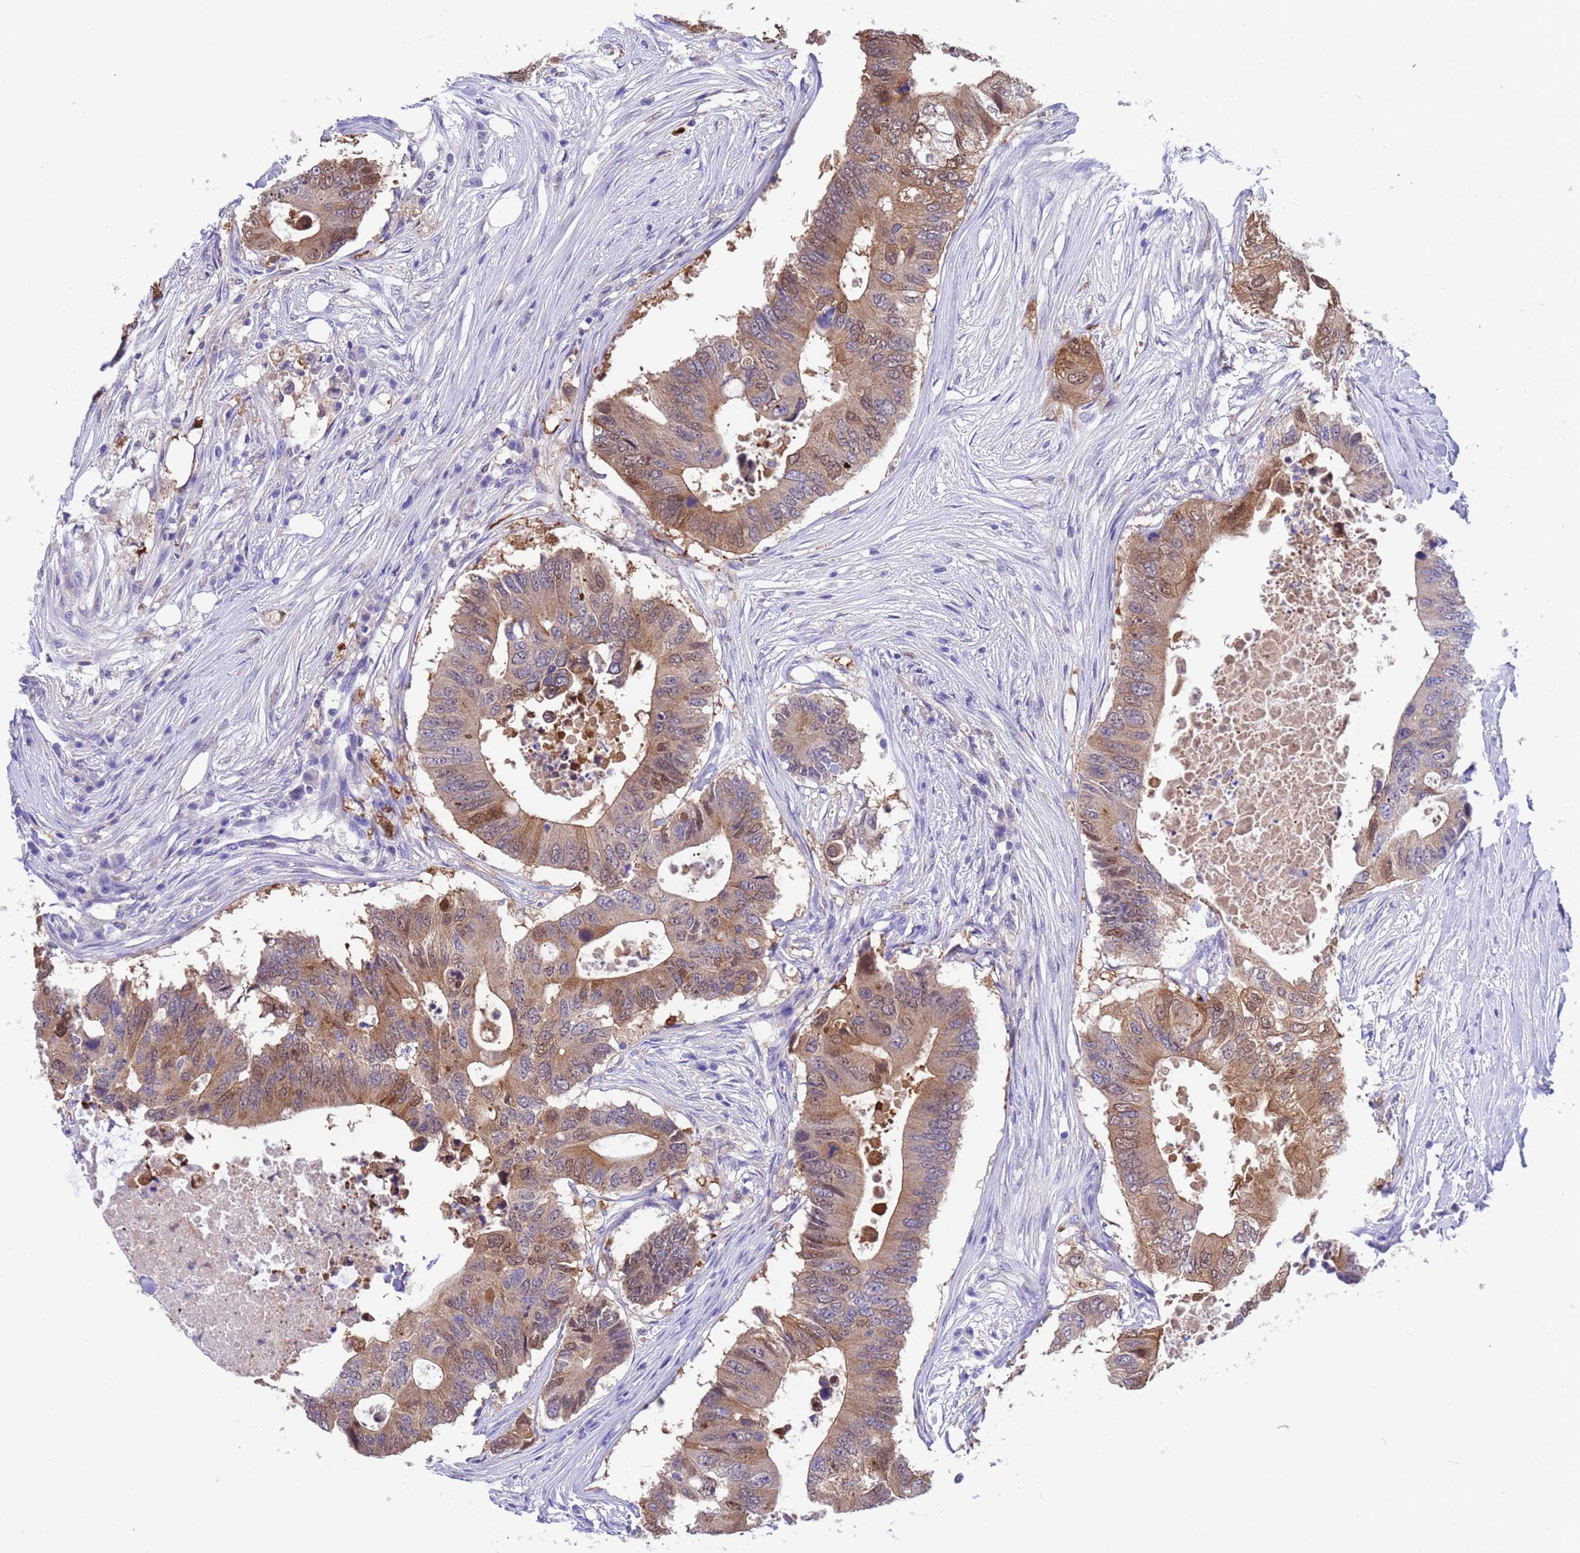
{"staining": {"intensity": "moderate", "quantity": "25%-75%", "location": "cytoplasmic/membranous,nuclear"}, "tissue": "colorectal cancer", "cell_type": "Tumor cells", "image_type": "cancer", "snomed": [{"axis": "morphology", "description": "Adenocarcinoma, NOS"}, {"axis": "topography", "description": "Colon"}], "caption": "The micrograph exhibits a brown stain indicating the presence of a protein in the cytoplasmic/membranous and nuclear of tumor cells in colorectal cancer (adenocarcinoma). (brown staining indicates protein expression, while blue staining denotes nuclei).", "gene": "C6orf47", "patient": {"sex": "male", "age": 71}}